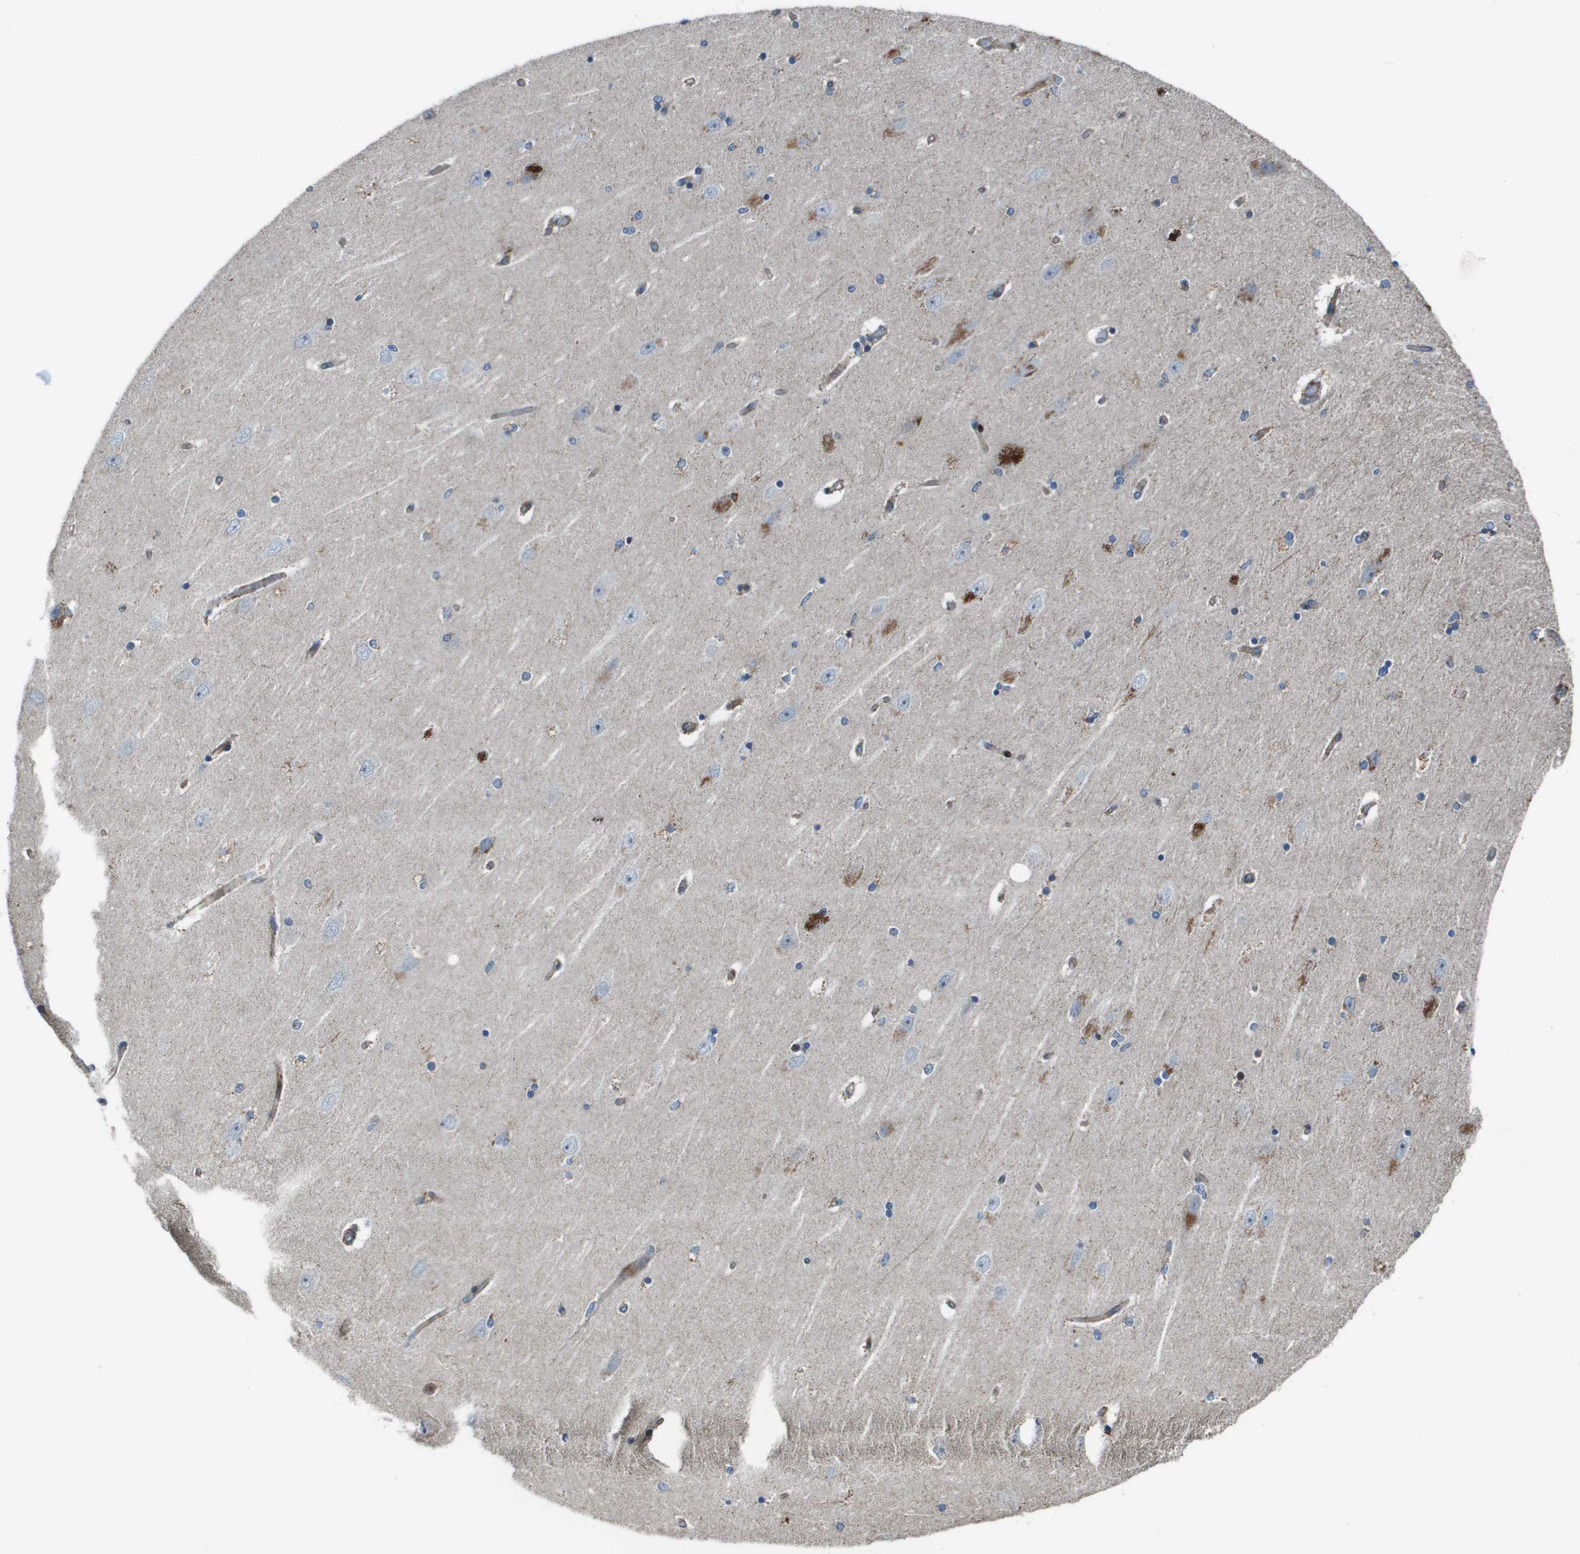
{"staining": {"intensity": "weak", "quantity": "<25%", "location": "cytoplasmic/membranous"}, "tissue": "hippocampus", "cell_type": "Glial cells", "image_type": "normal", "snomed": [{"axis": "morphology", "description": "Normal tissue, NOS"}, {"axis": "topography", "description": "Hippocampus"}], "caption": "DAB (3,3'-diaminobenzidine) immunohistochemical staining of benign human hippocampus exhibits no significant staining in glial cells.", "gene": "MGAT3", "patient": {"sex": "female", "age": 54}}